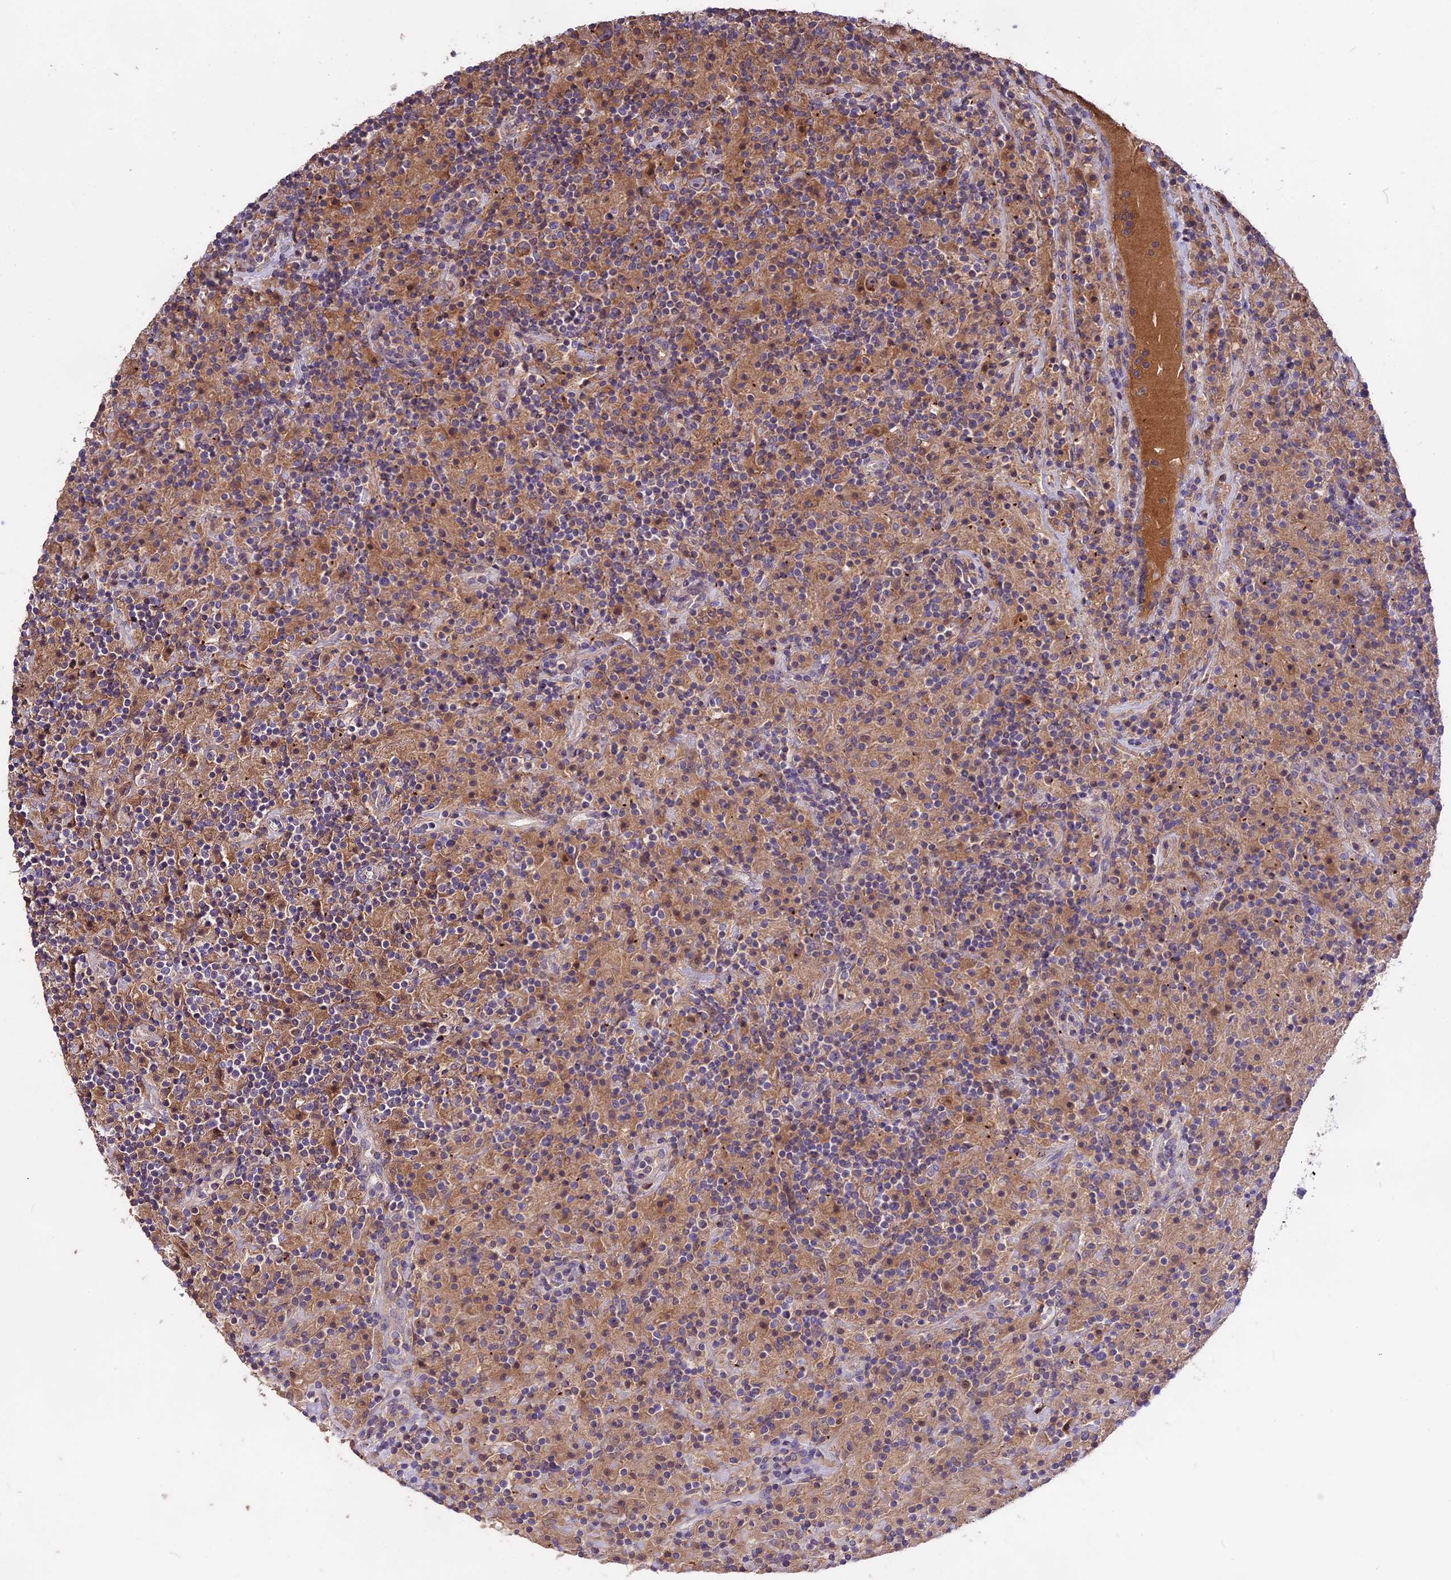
{"staining": {"intensity": "moderate", "quantity": ">75%", "location": "cytoplasmic/membranous"}, "tissue": "lymphoma", "cell_type": "Tumor cells", "image_type": "cancer", "snomed": [{"axis": "morphology", "description": "Hodgkin's disease, NOS"}, {"axis": "topography", "description": "Lymph node"}], "caption": "Protein staining demonstrates moderate cytoplasmic/membranous positivity in approximately >75% of tumor cells in Hodgkin's disease. Nuclei are stained in blue.", "gene": "NUDT8", "patient": {"sex": "male", "age": 70}}